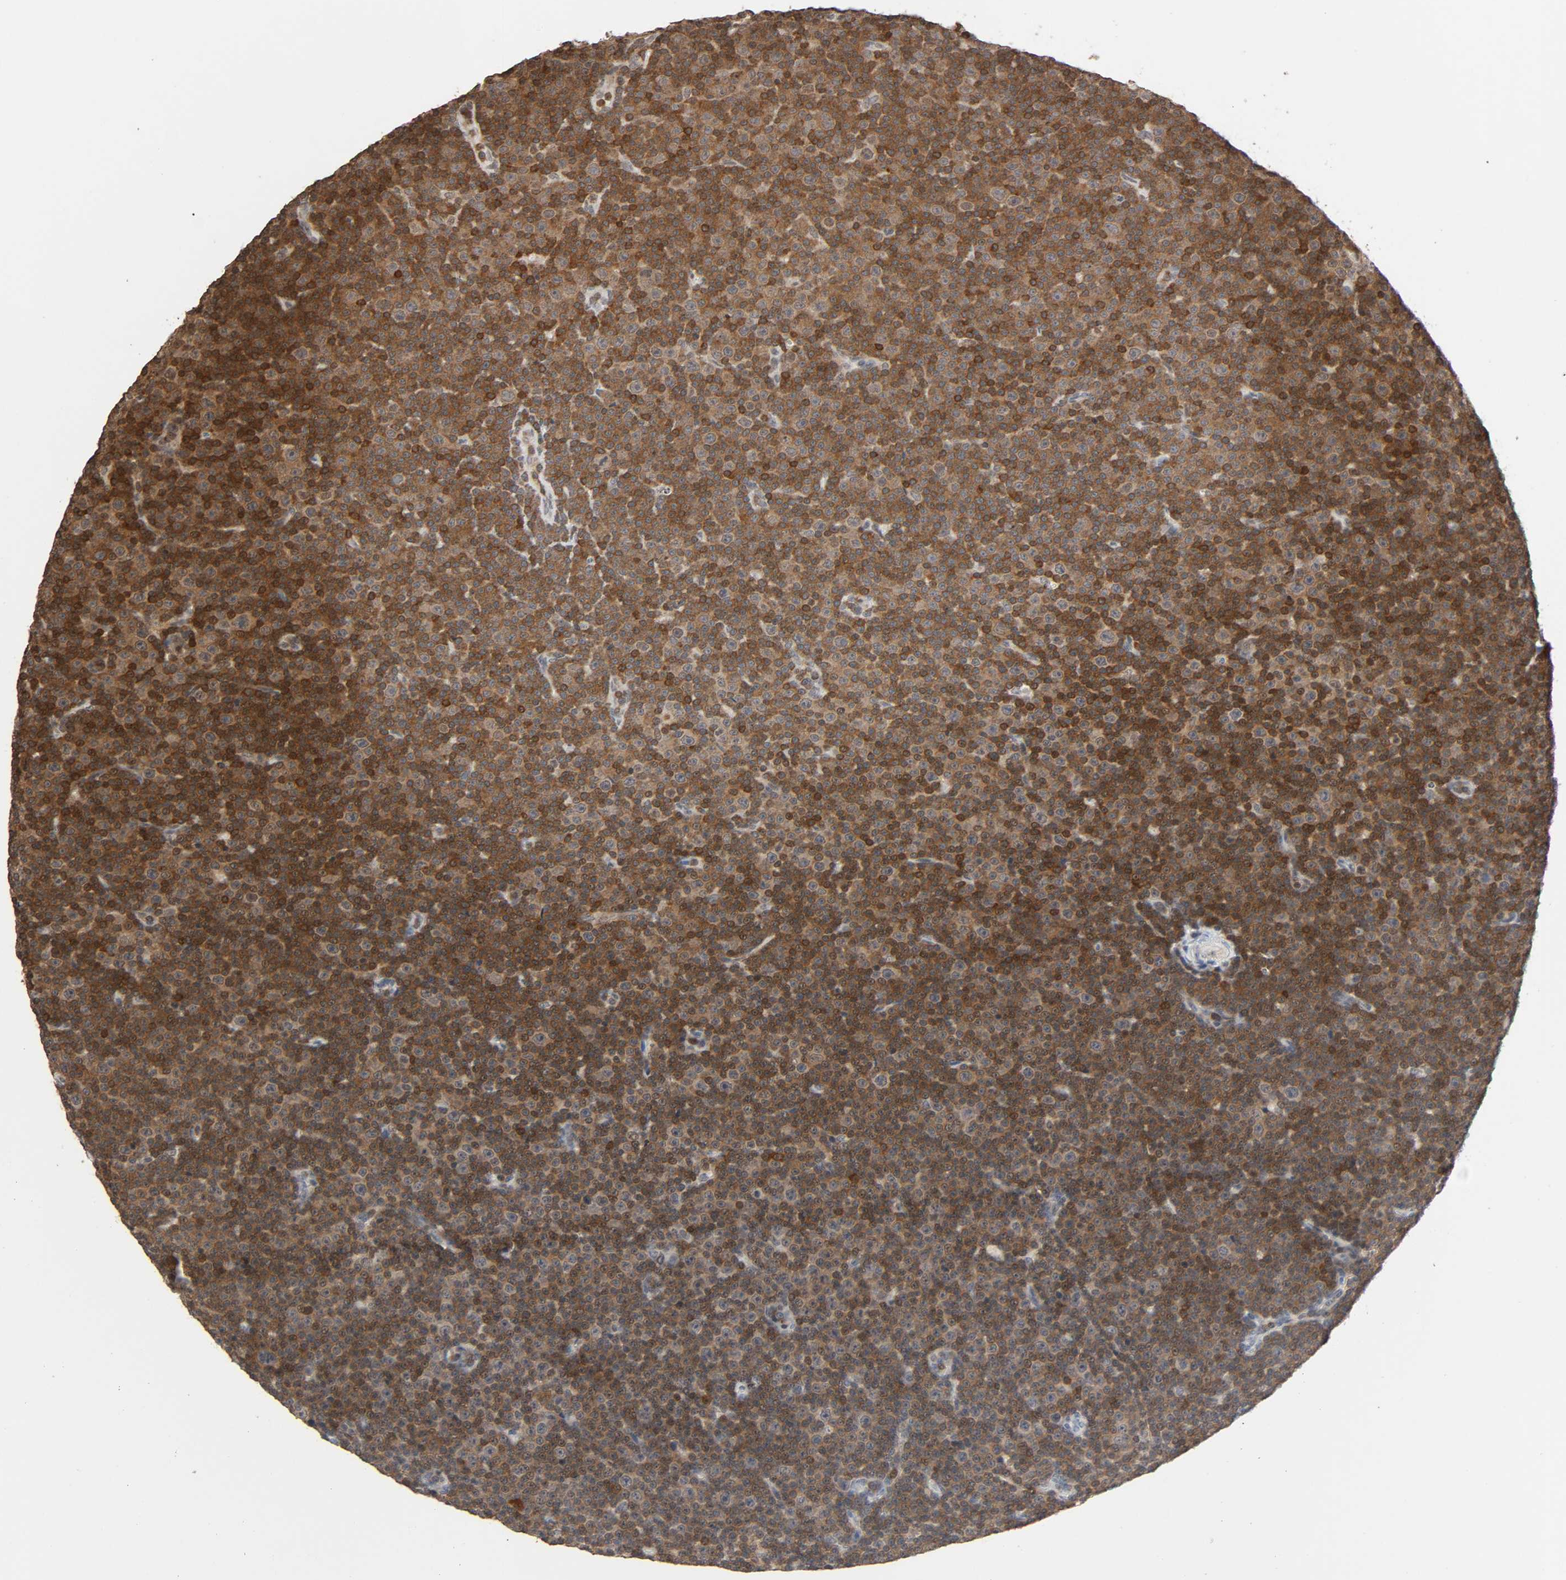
{"staining": {"intensity": "strong", "quantity": ">75%", "location": "cytoplasmic/membranous"}, "tissue": "lymphoma", "cell_type": "Tumor cells", "image_type": "cancer", "snomed": [{"axis": "morphology", "description": "Malignant lymphoma, non-Hodgkin's type, Low grade"}, {"axis": "topography", "description": "Lymph node"}], "caption": "High-power microscopy captured an immunohistochemistry (IHC) image of lymphoma, revealing strong cytoplasmic/membranous expression in about >75% of tumor cells.", "gene": "STK4", "patient": {"sex": "female", "age": 67}}